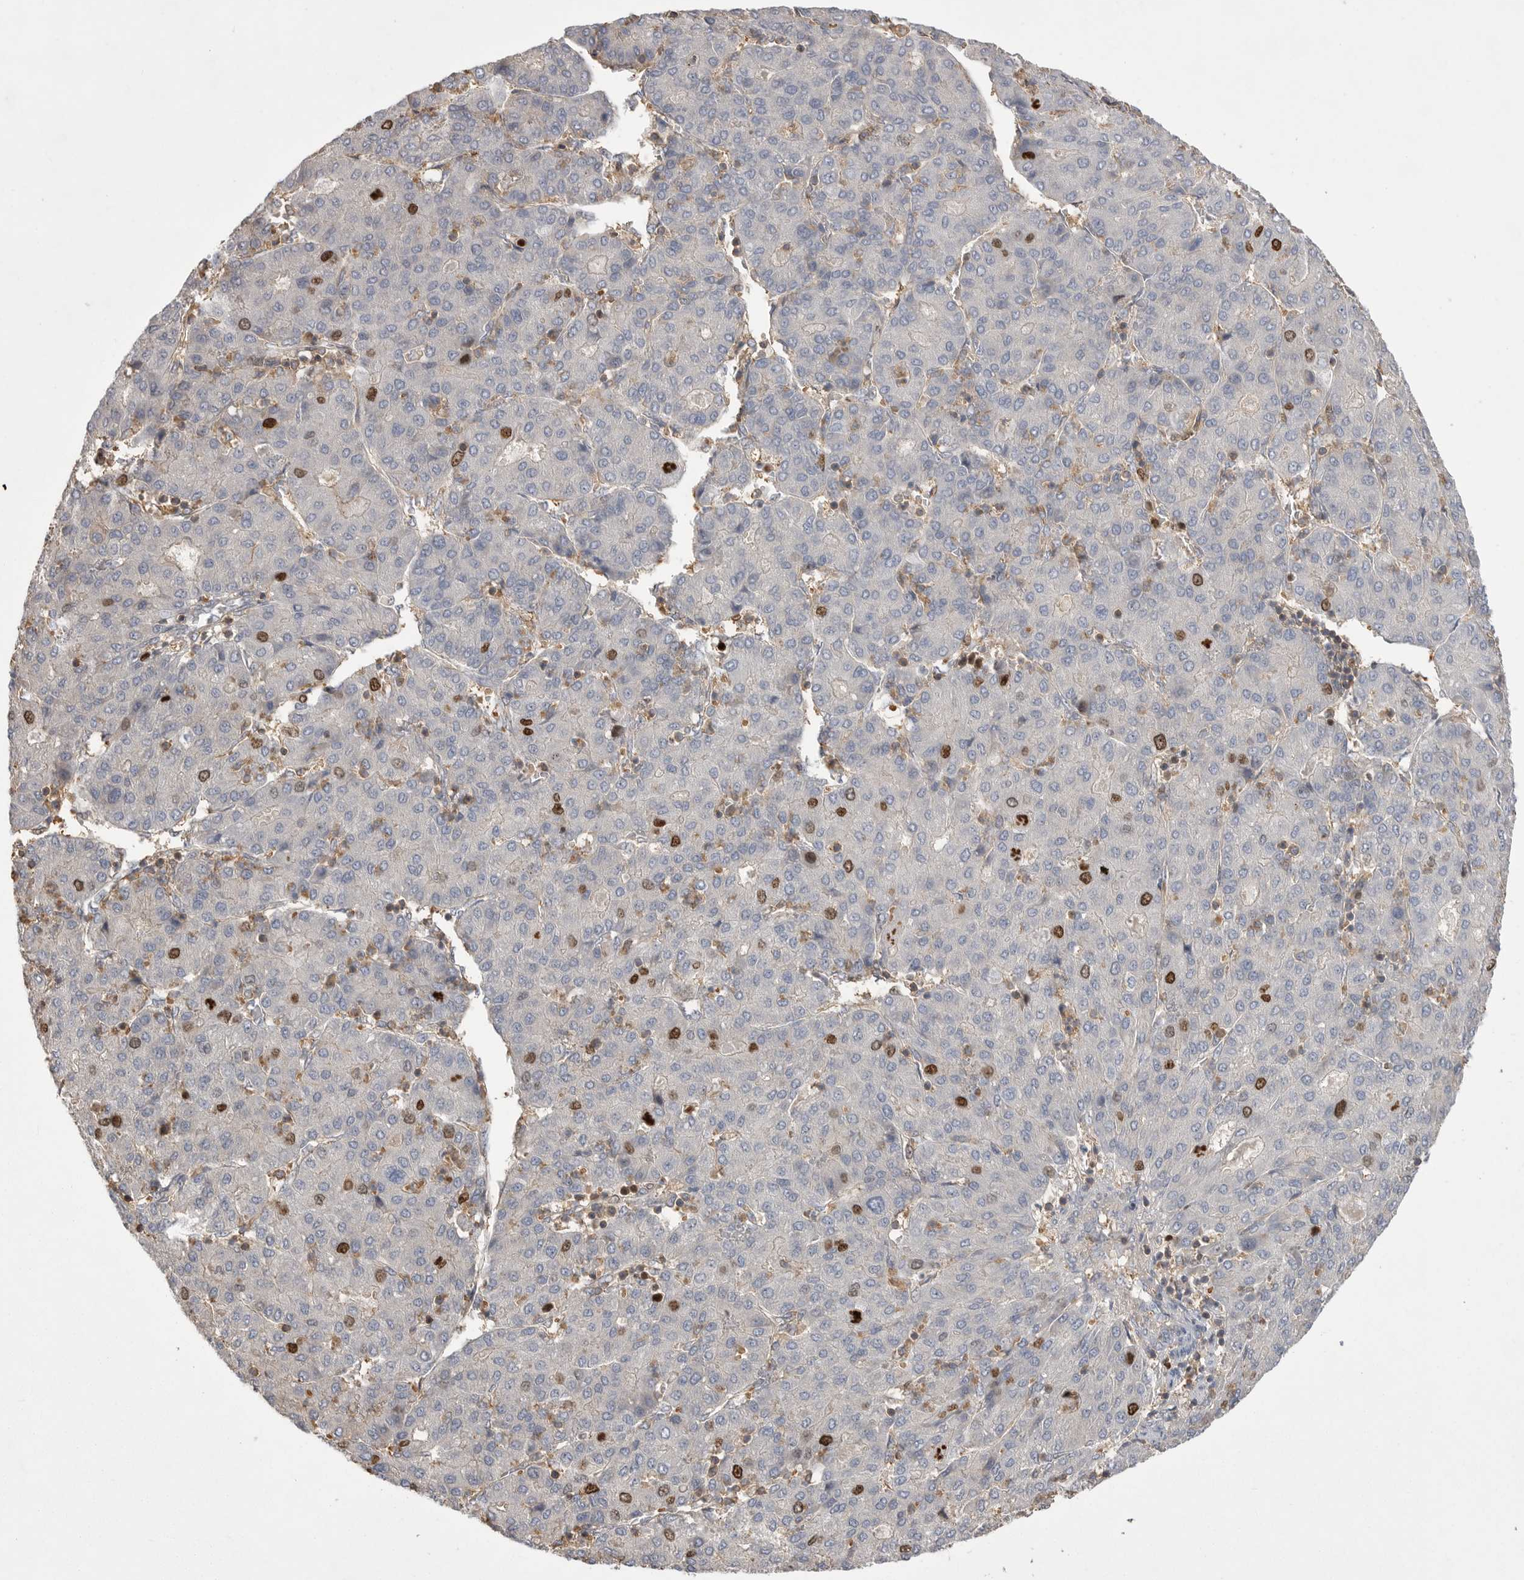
{"staining": {"intensity": "strong", "quantity": "<25%", "location": "nuclear"}, "tissue": "liver cancer", "cell_type": "Tumor cells", "image_type": "cancer", "snomed": [{"axis": "morphology", "description": "Carcinoma, Hepatocellular, NOS"}, {"axis": "topography", "description": "Liver"}], "caption": "Approximately <25% of tumor cells in liver cancer display strong nuclear protein staining as visualized by brown immunohistochemical staining.", "gene": "TOP2A", "patient": {"sex": "male", "age": 65}}